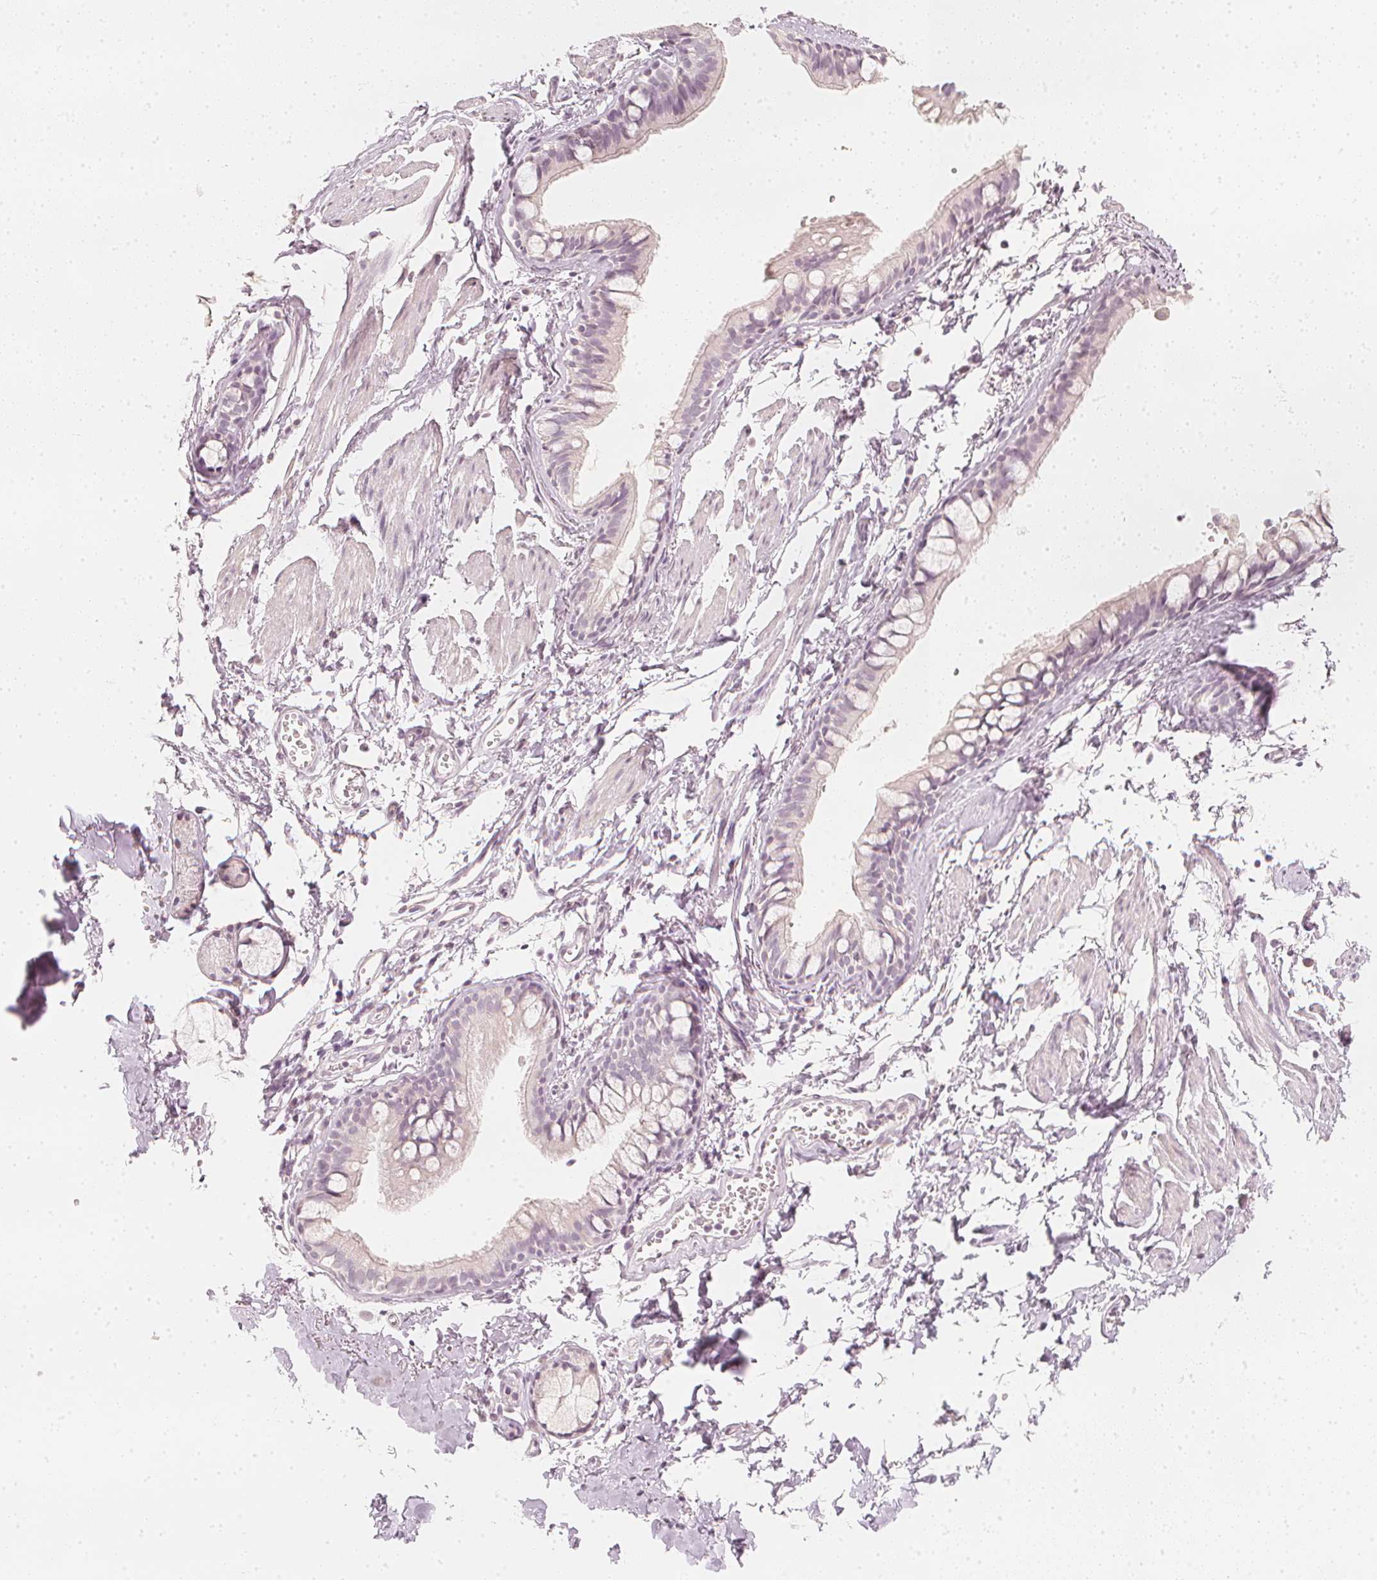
{"staining": {"intensity": "weak", "quantity": "25%-75%", "location": "cytoplasmic/membranous"}, "tissue": "bronchus", "cell_type": "Respiratory epithelial cells", "image_type": "normal", "snomed": [{"axis": "morphology", "description": "Normal tissue, NOS"}, {"axis": "topography", "description": "Bronchus"}], "caption": "DAB immunohistochemical staining of unremarkable human bronchus displays weak cytoplasmic/membranous protein positivity in about 25%-75% of respiratory epithelial cells.", "gene": "CALB1", "patient": {"sex": "female", "age": 59}}